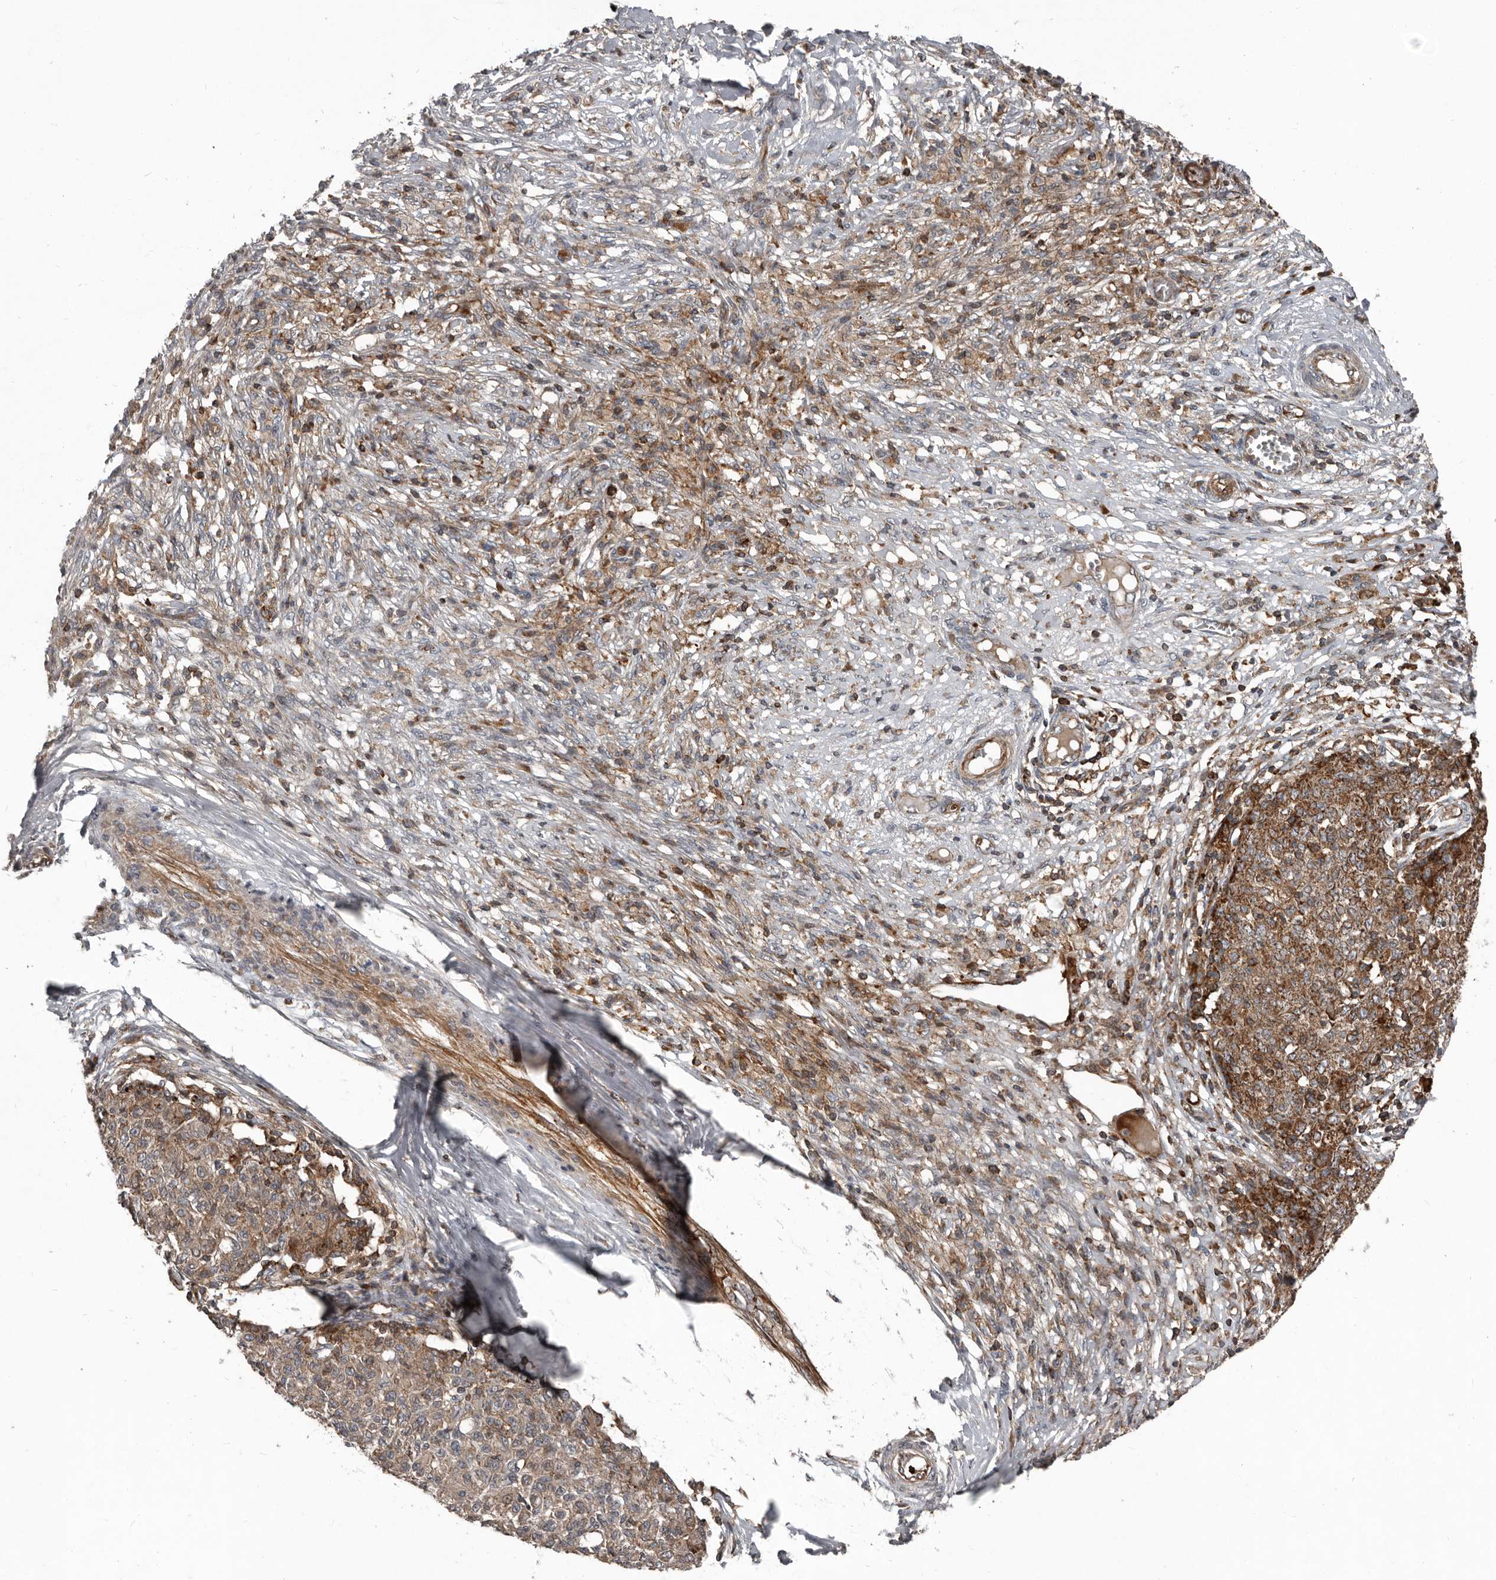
{"staining": {"intensity": "moderate", "quantity": ">75%", "location": "cytoplasmic/membranous"}, "tissue": "ovarian cancer", "cell_type": "Tumor cells", "image_type": "cancer", "snomed": [{"axis": "morphology", "description": "Carcinoma, endometroid"}, {"axis": "topography", "description": "Ovary"}], "caption": "Moderate cytoplasmic/membranous protein positivity is present in approximately >75% of tumor cells in endometroid carcinoma (ovarian).", "gene": "FBXO31", "patient": {"sex": "female", "age": 42}}